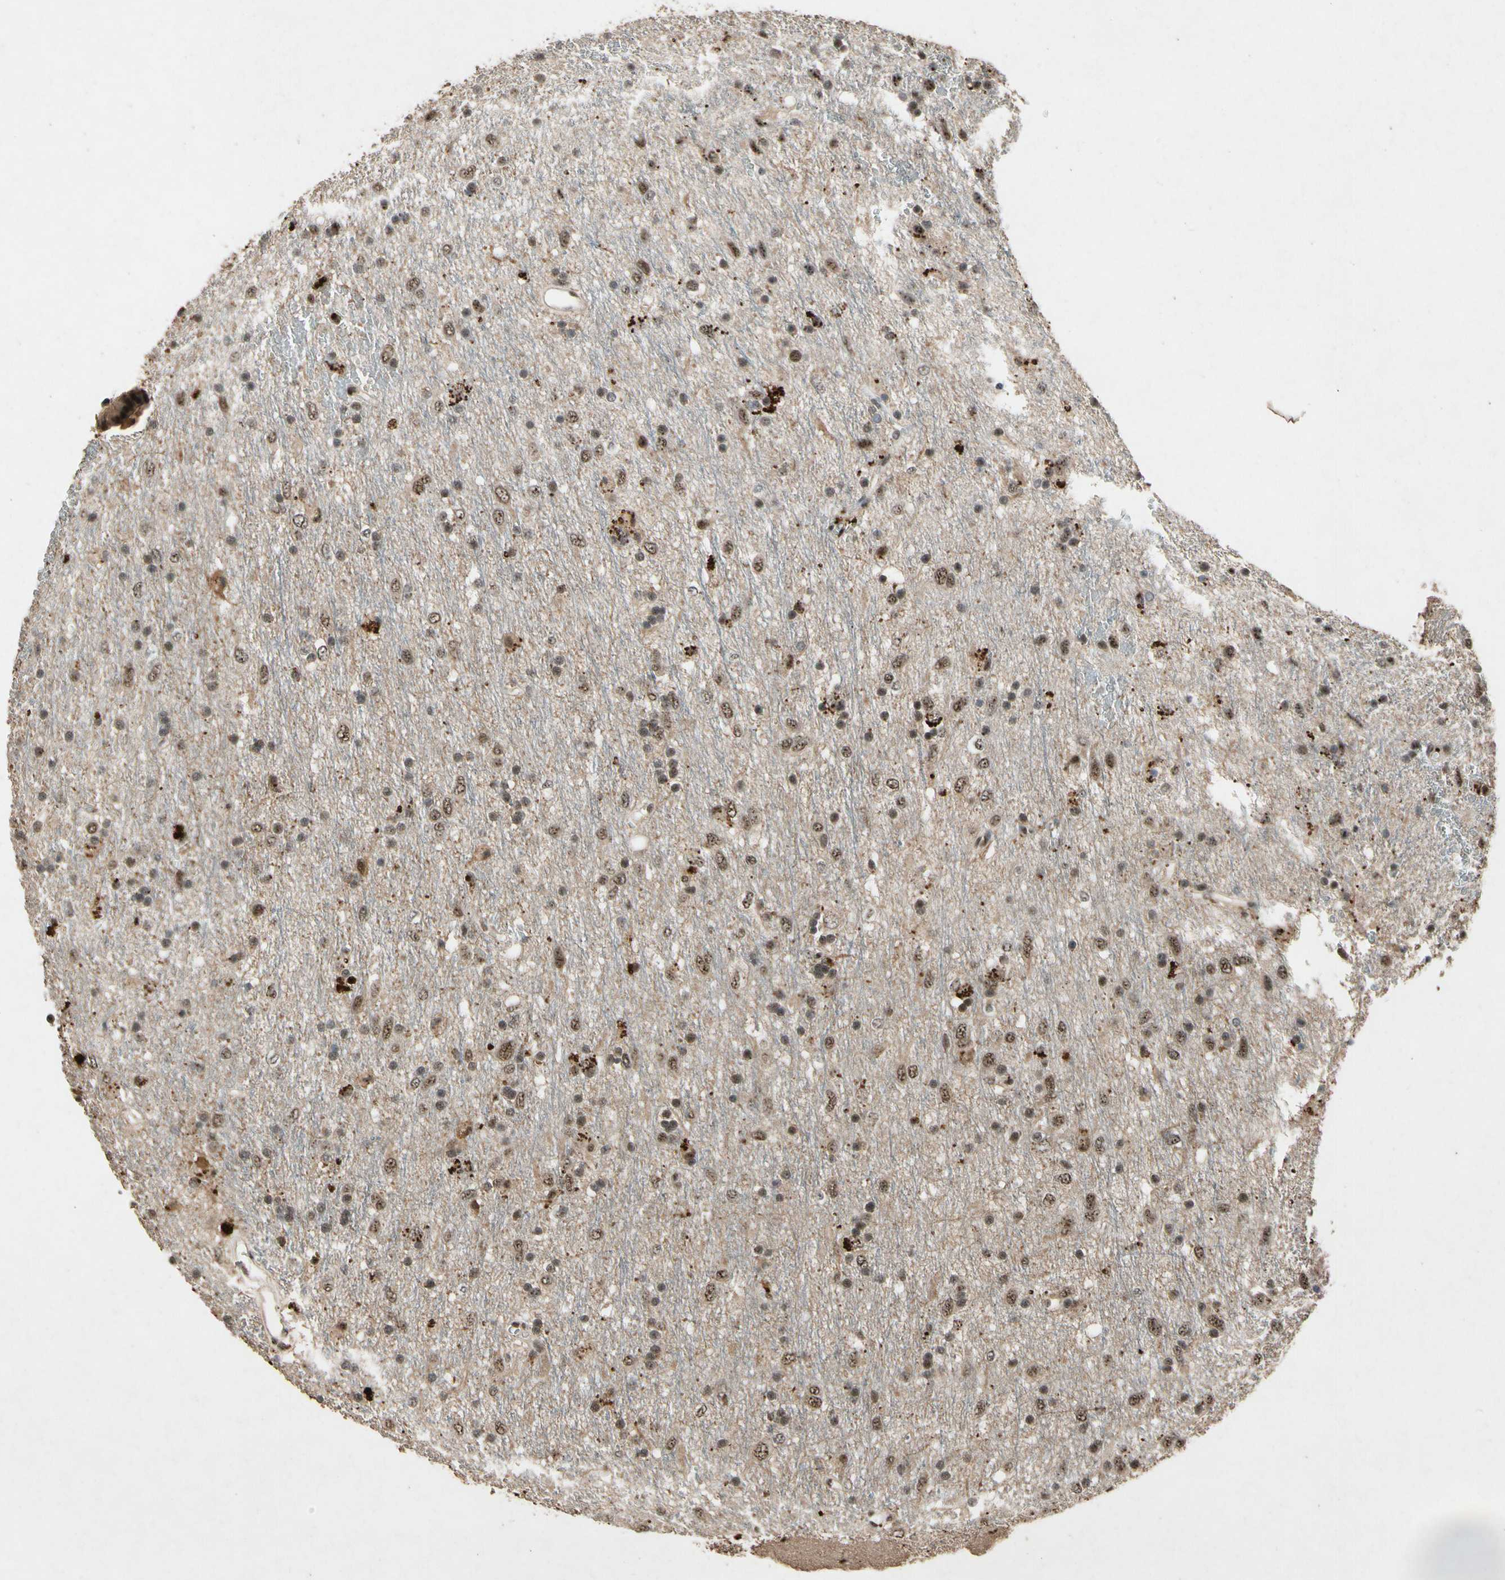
{"staining": {"intensity": "moderate", "quantity": "25%-75%", "location": "nuclear"}, "tissue": "glioma", "cell_type": "Tumor cells", "image_type": "cancer", "snomed": [{"axis": "morphology", "description": "Glioma, malignant, Low grade"}, {"axis": "topography", "description": "Brain"}], "caption": "Immunohistochemical staining of human malignant glioma (low-grade) reveals medium levels of moderate nuclear protein expression in about 25%-75% of tumor cells.", "gene": "PML", "patient": {"sex": "male", "age": 77}}